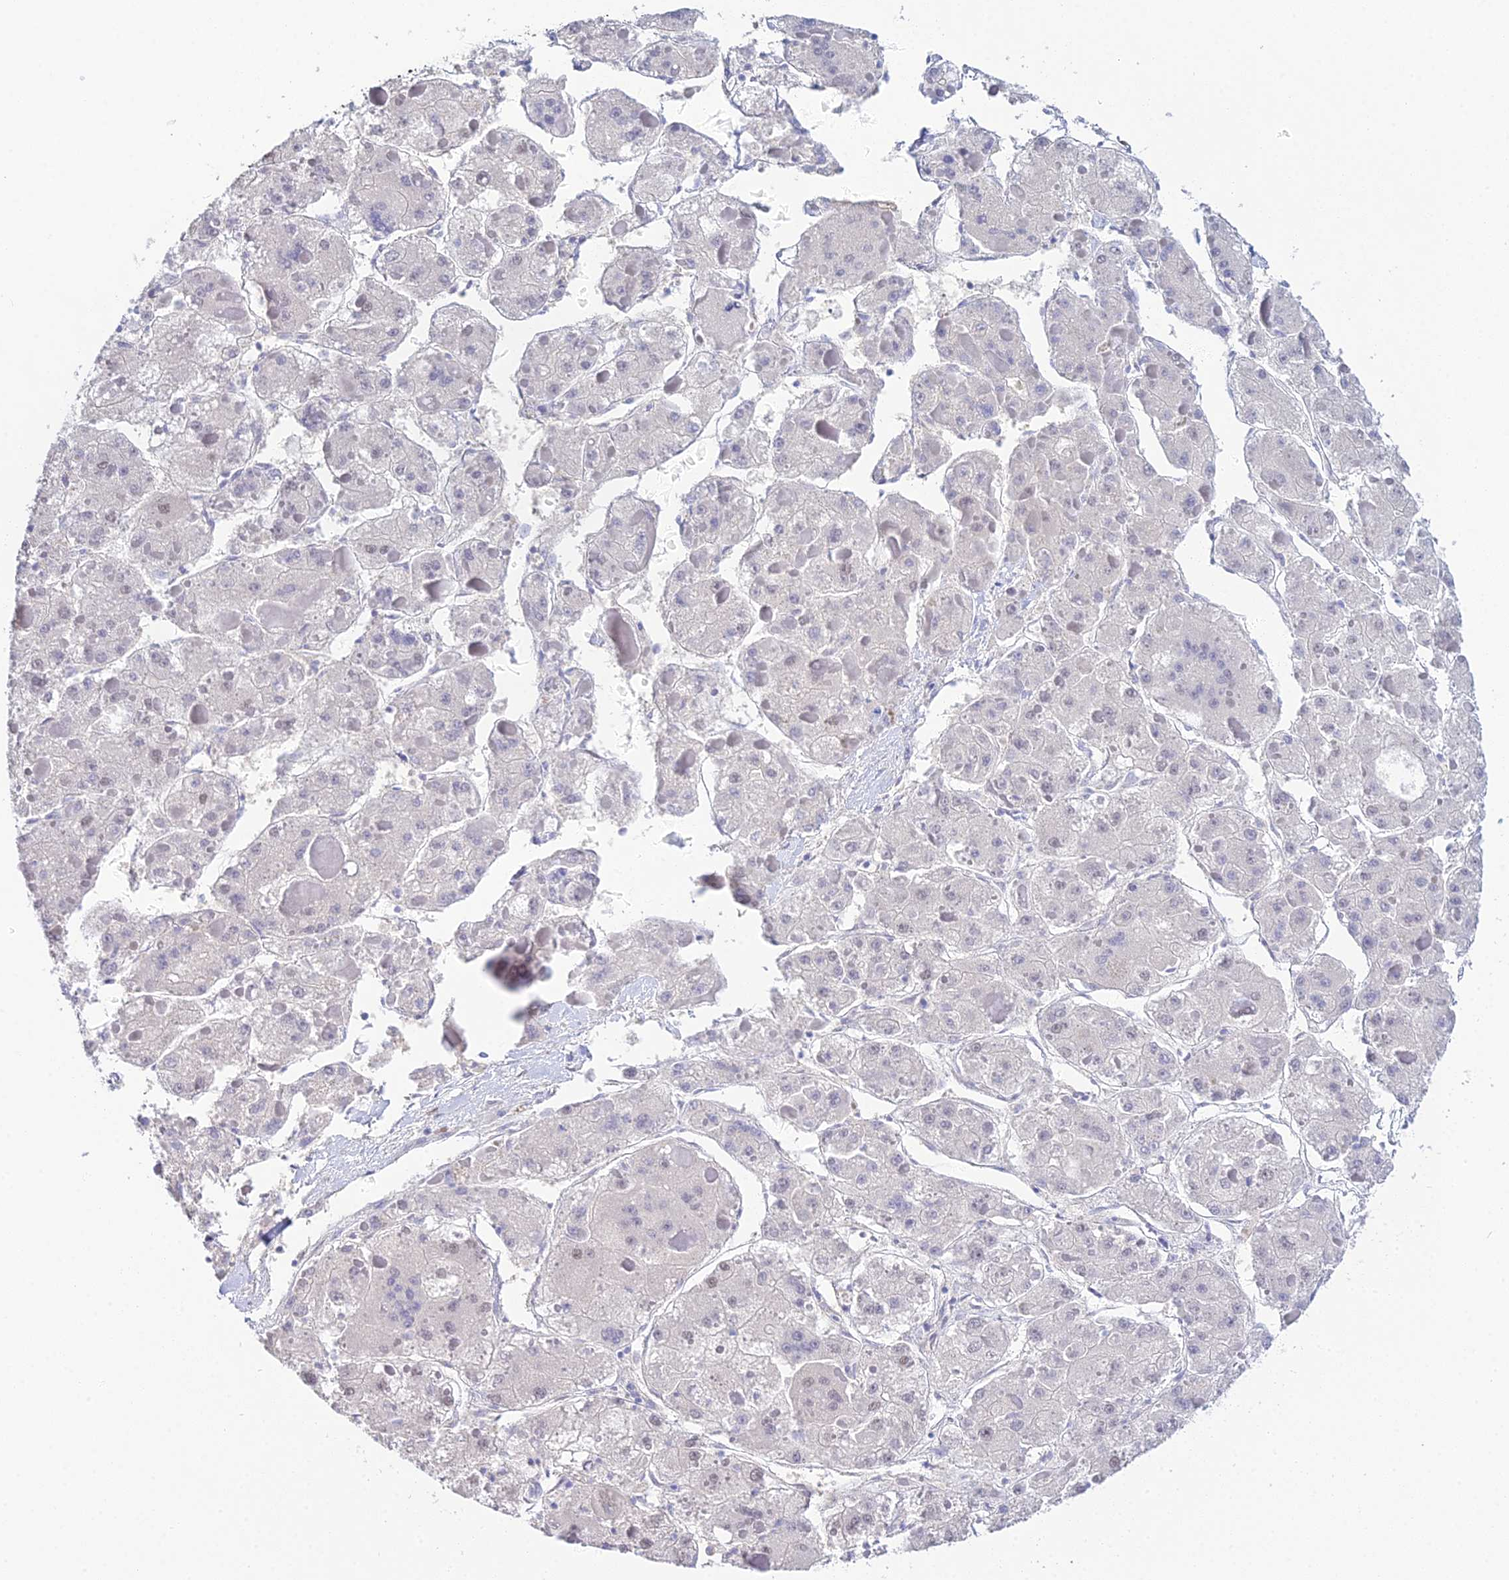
{"staining": {"intensity": "negative", "quantity": "none", "location": "none"}, "tissue": "liver cancer", "cell_type": "Tumor cells", "image_type": "cancer", "snomed": [{"axis": "morphology", "description": "Carcinoma, Hepatocellular, NOS"}, {"axis": "topography", "description": "Liver"}], "caption": "Immunohistochemistry (IHC) micrograph of neoplastic tissue: human liver hepatocellular carcinoma stained with DAB (3,3'-diaminobenzidine) exhibits no significant protein positivity in tumor cells.", "gene": "MXRA7", "patient": {"sex": "female", "age": 73}}